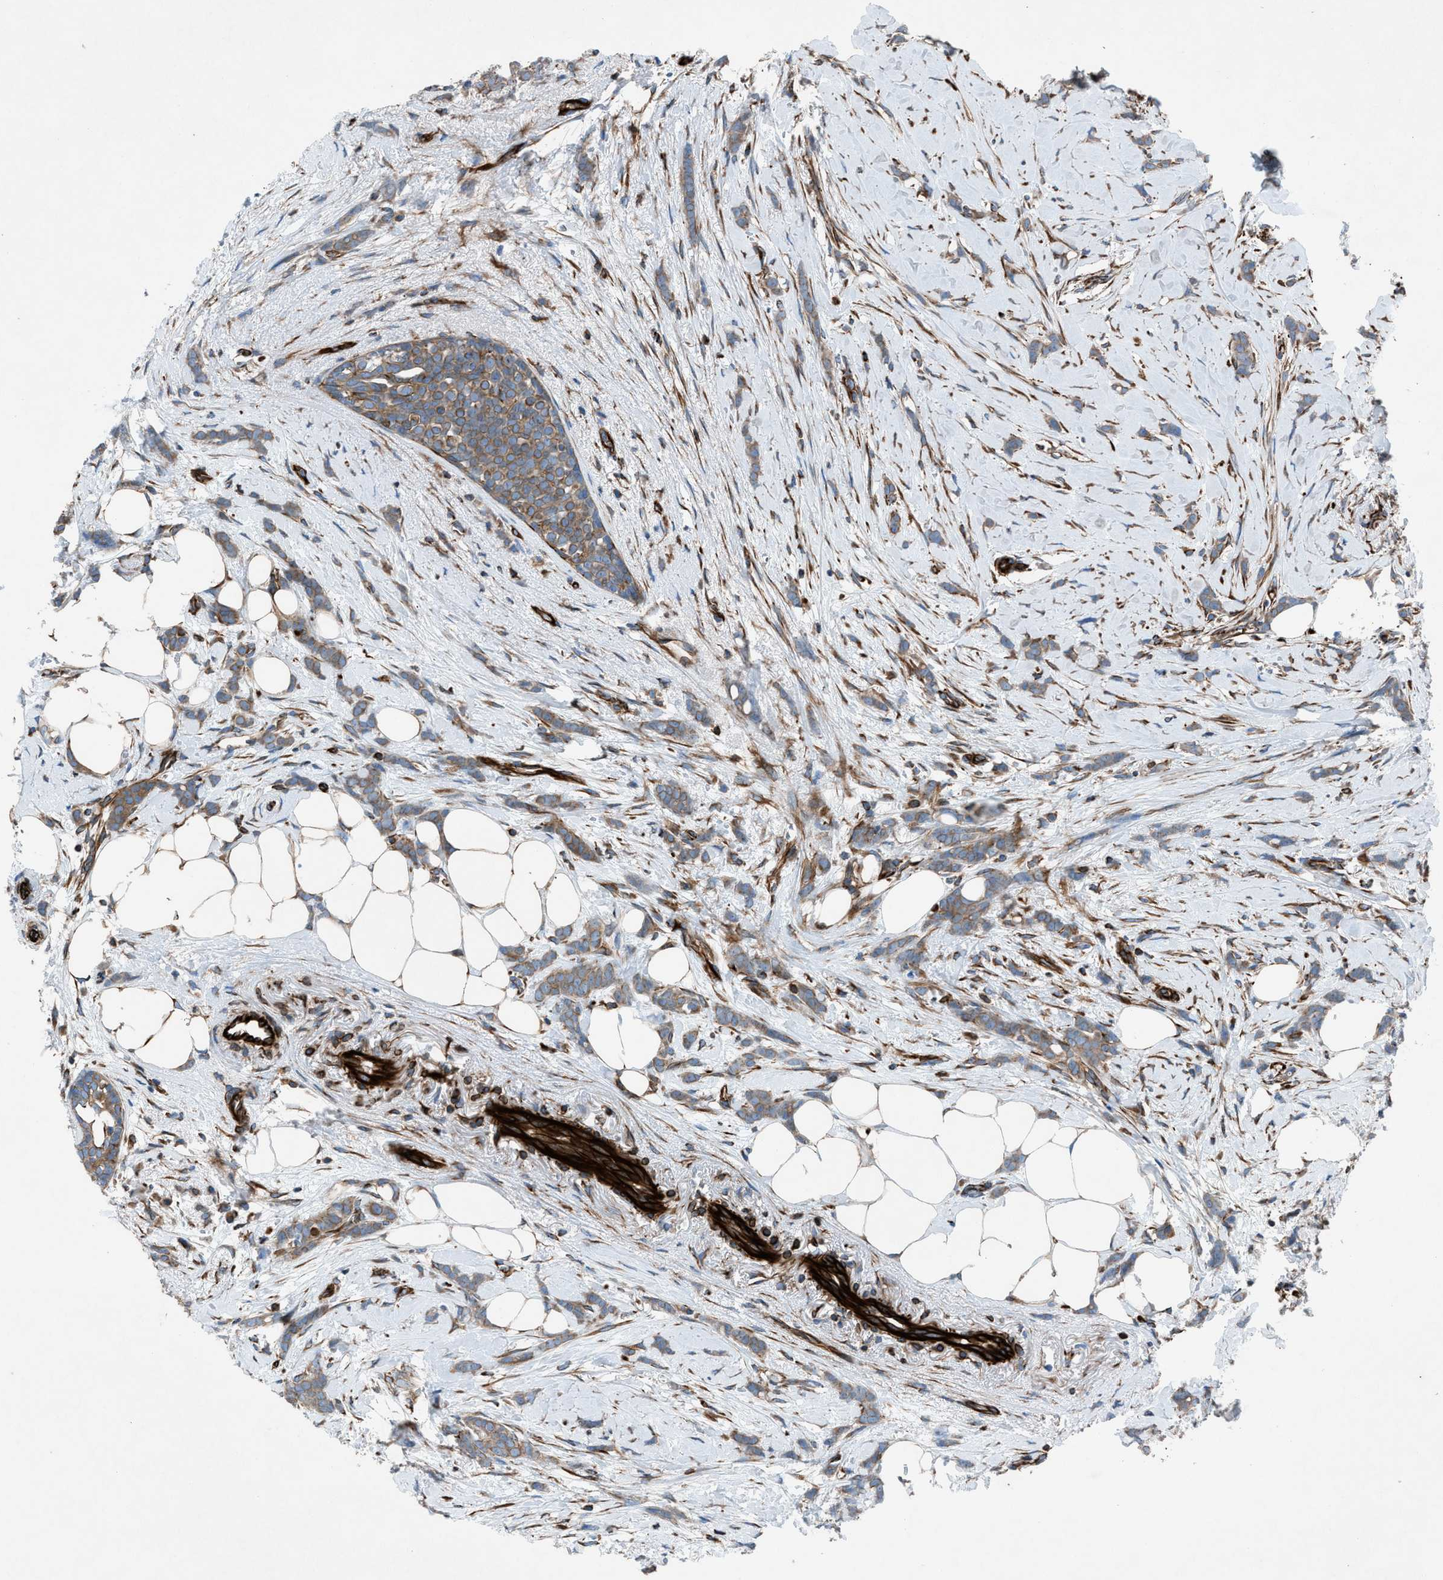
{"staining": {"intensity": "weak", "quantity": ">75%", "location": "cytoplasmic/membranous"}, "tissue": "breast cancer", "cell_type": "Tumor cells", "image_type": "cancer", "snomed": [{"axis": "morphology", "description": "Lobular carcinoma, in situ"}, {"axis": "morphology", "description": "Lobular carcinoma"}, {"axis": "topography", "description": "Breast"}], "caption": "This is an image of immunohistochemistry (IHC) staining of breast cancer, which shows weak positivity in the cytoplasmic/membranous of tumor cells.", "gene": "CABP7", "patient": {"sex": "female", "age": 41}}